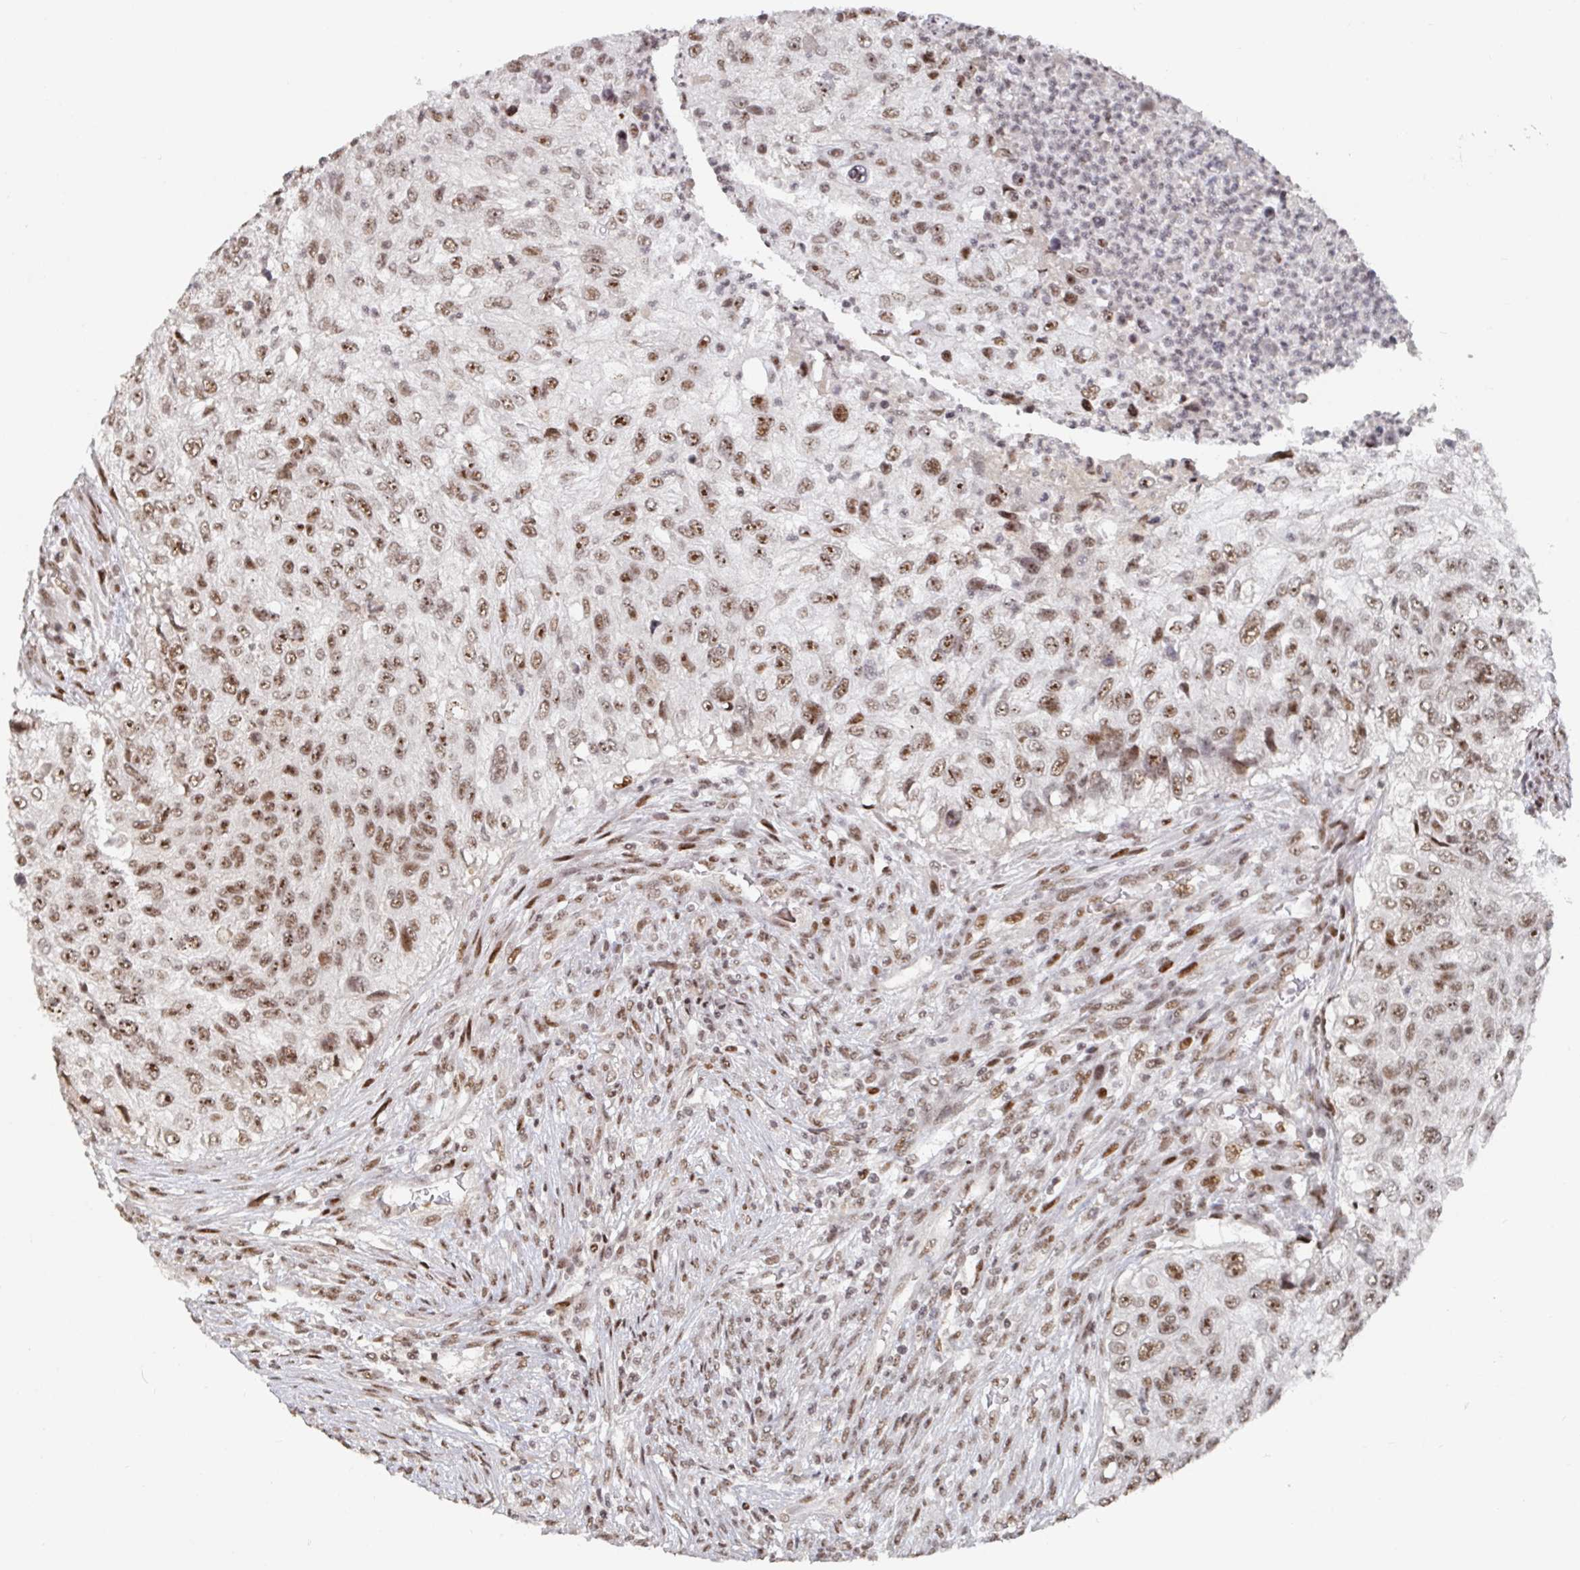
{"staining": {"intensity": "moderate", "quantity": ">75%", "location": "nuclear"}, "tissue": "urothelial cancer", "cell_type": "Tumor cells", "image_type": "cancer", "snomed": [{"axis": "morphology", "description": "Urothelial carcinoma, High grade"}, {"axis": "topography", "description": "Urinary bladder"}], "caption": "Immunohistochemical staining of high-grade urothelial carcinoma displays medium levels of moderate nuclear expression in about >75% of tumor cells.", "gene": "ZDHHC12", "patient": {"sex": "female", "age": 60}}